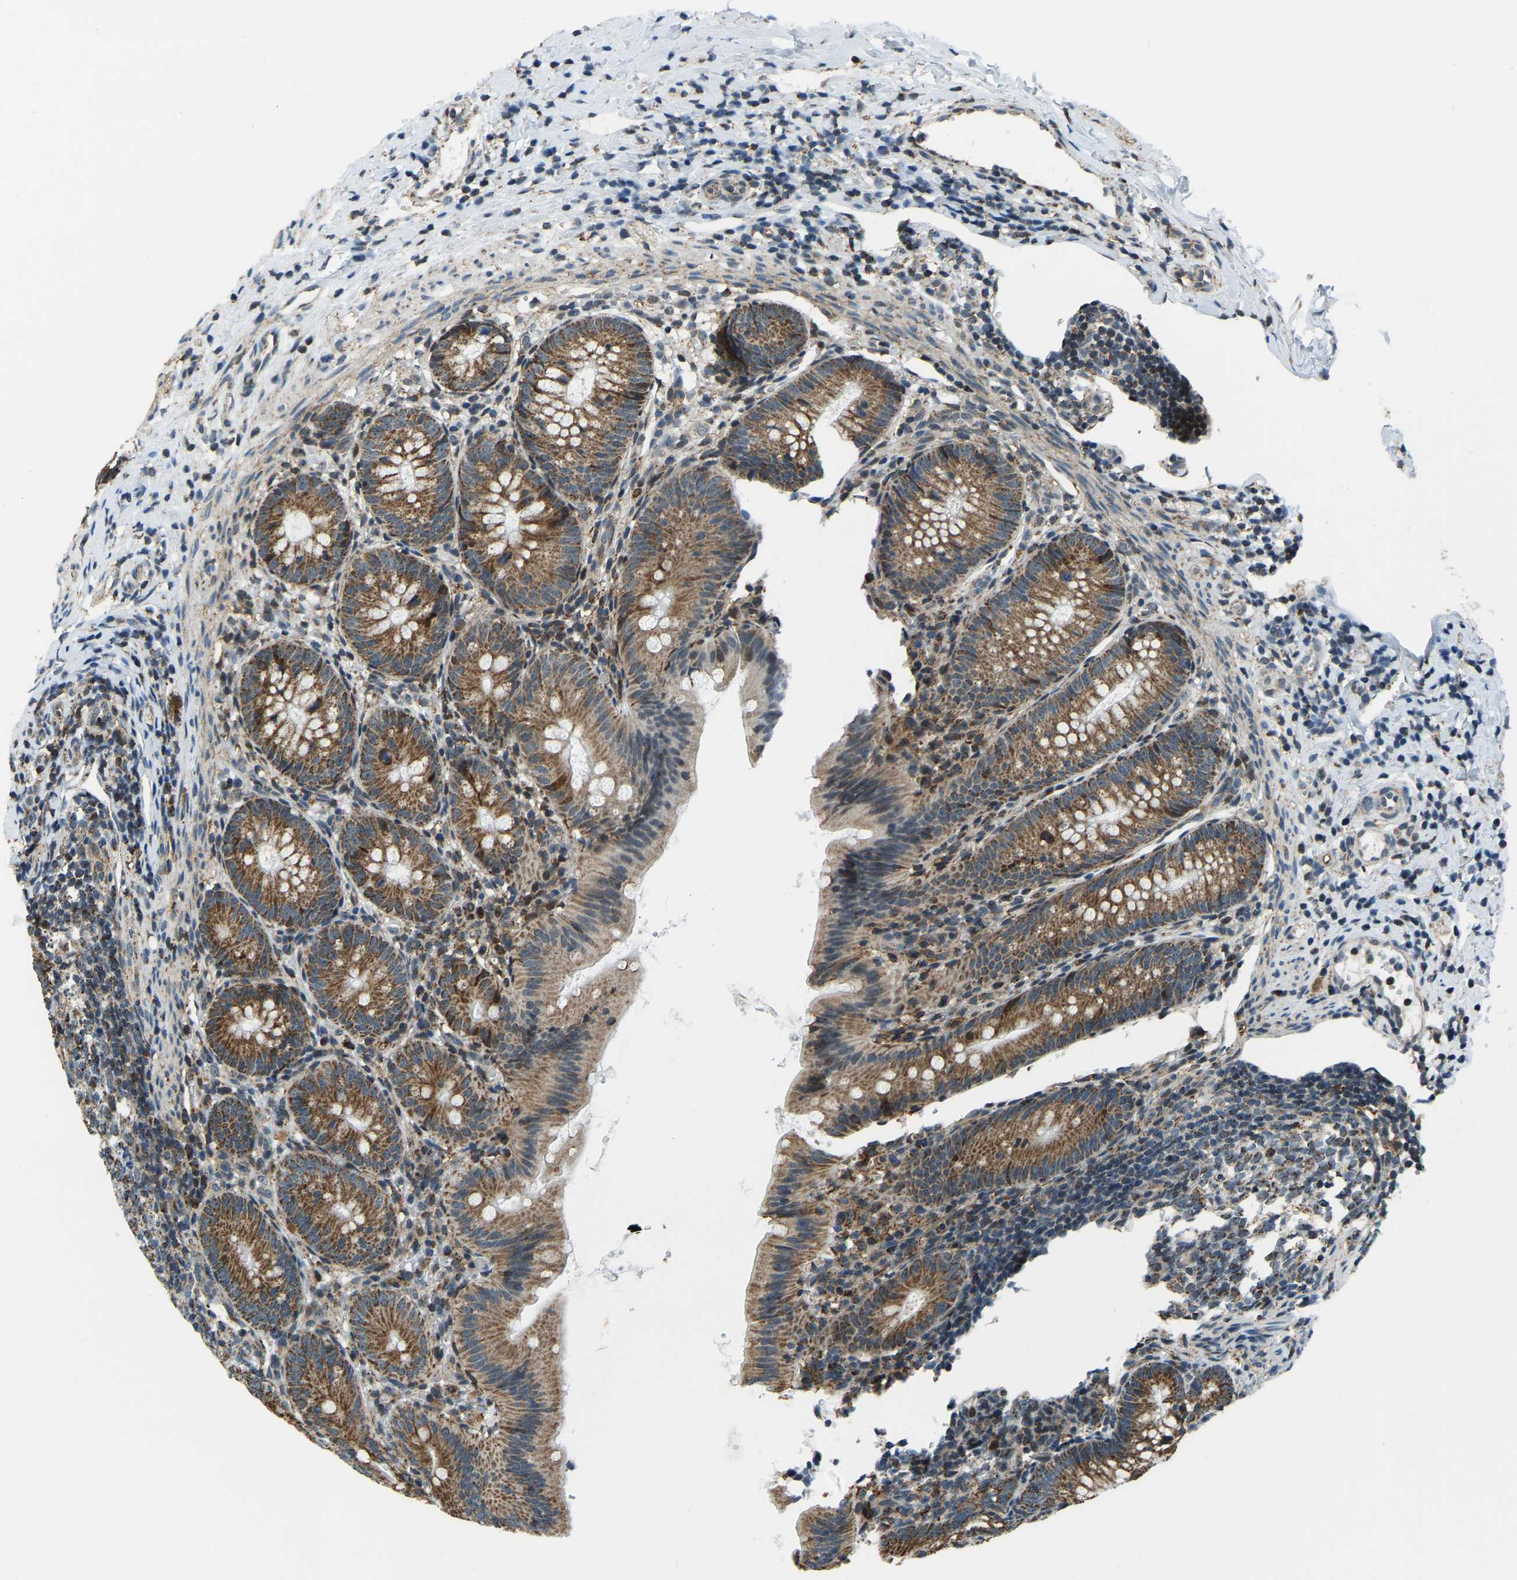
{"staining": {"intensity": "moderate", "quantity": ">75%", "location": "cytoplasmic/membranous"}, "tissue": "appendix", "cell_type": "Glandular cells", "image_type": "normal", "snomed": [{"axis": "morphology", "description": "Normal tissue, NOS"}, {"axis": "topography", "description": "Appendix"}], "caption": "Glandular cells reveal medium levels of moderate cytoplasmic/membranous positivity in approximately >75% of cells in normal human appendix. (DAB IHC, brown staining for protein, blue staining for nuclei).", "gene": "RBM33", "patient": {"sex": "male", "age": 1}}